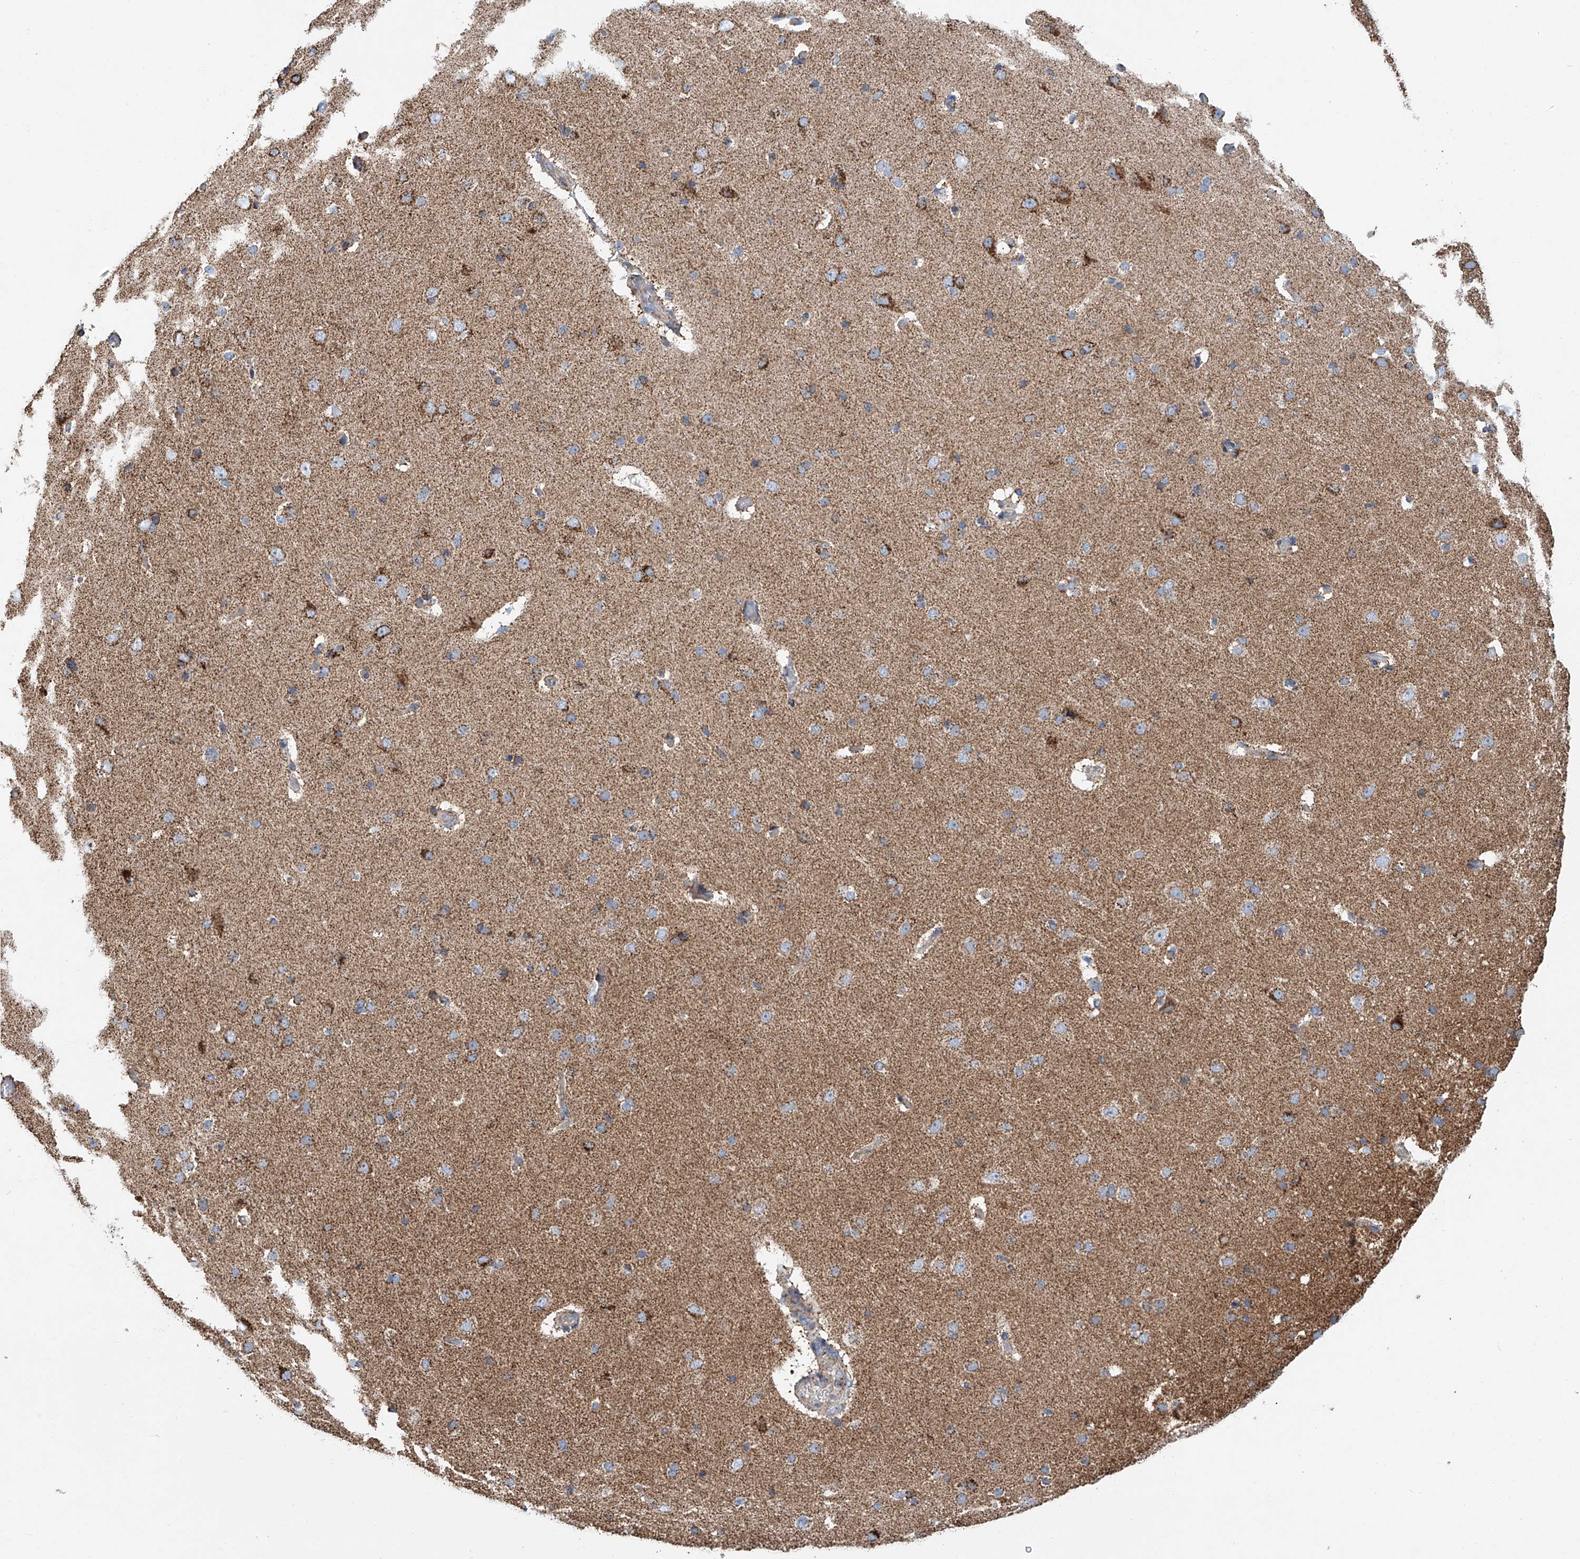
{"staining": {"intensity": "weak", "quantity": ">75%", "location": "cytoplasmic/membranous"}, "tissue": "cerebral cortex", "cell_type": "Endothelial cells", "image_type": "normal", "snomed": [{"axis": "morphology", "description": "Normal tissue, NOS"}, {"axis": "topography", "description": "Cerebral cortex"}], "caption": "This is an image of IHC staining of unremarkable cerebral cortex, which shows weak expression in the cytoplasmic/membranous of endothelial cells.", "gene": "MCL1", "patient": {"sex": "male", "age": 34}}